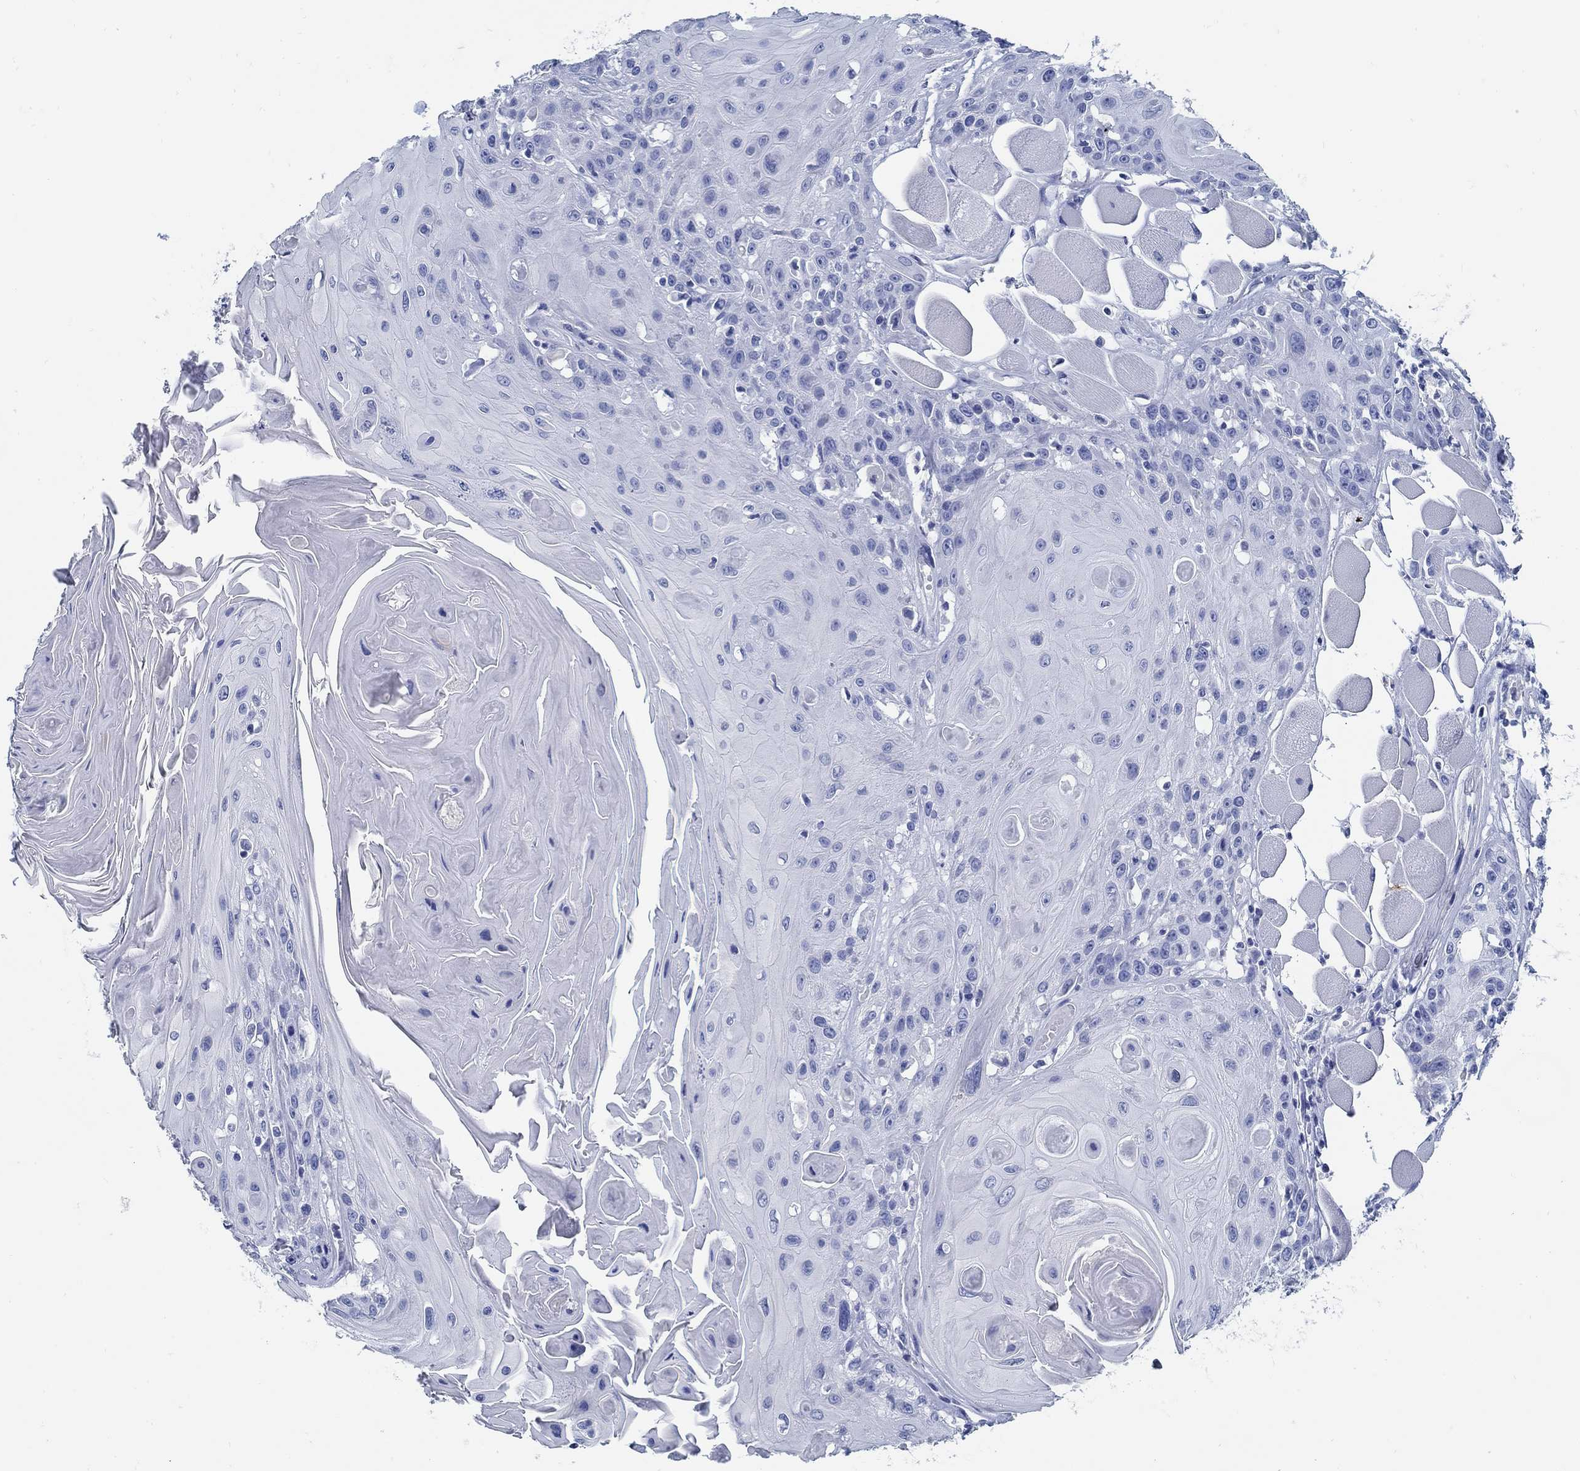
{"staining": {"intensity": "negative", "quantity": "none", "location": "none"}, "tissue": "head and neck cancer", "cell_type": "Tumor cells", "image_type": "cancer", "snomed": [{"axis": "morphology", "description": "Squamous cell carcinoma, NOS"}, {"axis": "topography", "description": "Head-Neck"}], "caption": "This is a histopathology image of IHC staining of head and neck squamous cell carcinoma, which shows no staining in tumor cells.", "gene": "SLC45A1", "patient": {"sex": "female", "age": 59}}